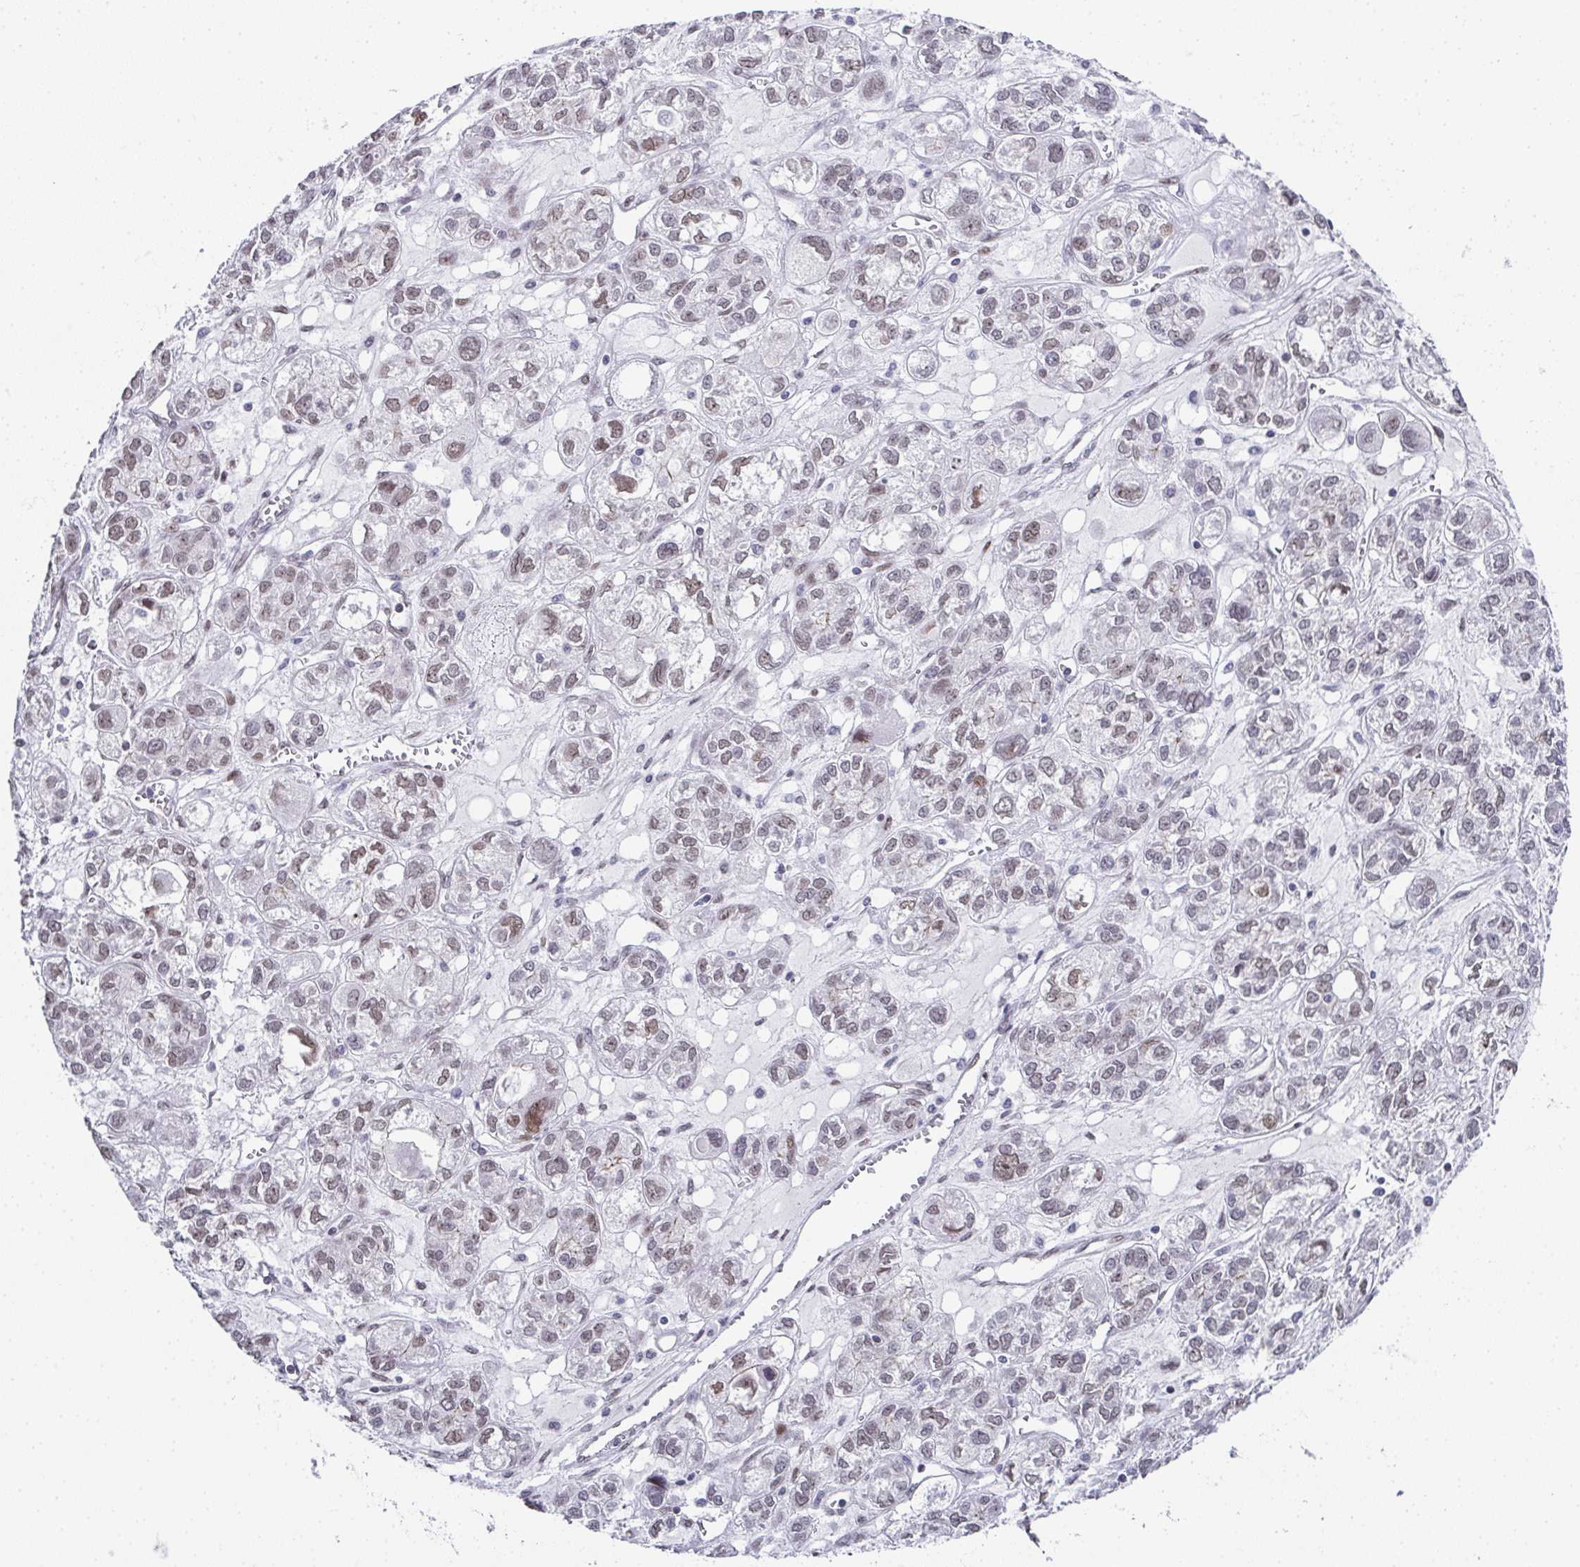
{"staining": {"intensity": "weak", "quantity": "<25%", "location": "nuclear"}, "tissue": "ovarian cancer", "cell_type": "Tumor cells", "image_type": "cancer", "snomed": [{"axis": "morphology", "description": "Carcinoma, endometroid"}, {"axis": "topography", "description": "Ovary"}], "caption": "Photomicrograph shows no significant protein staining in tumor cells of ovarian cancer (endometroid carcinoma).", "gene": "RB1", "patient": {"sex": "female", "age": 64}}